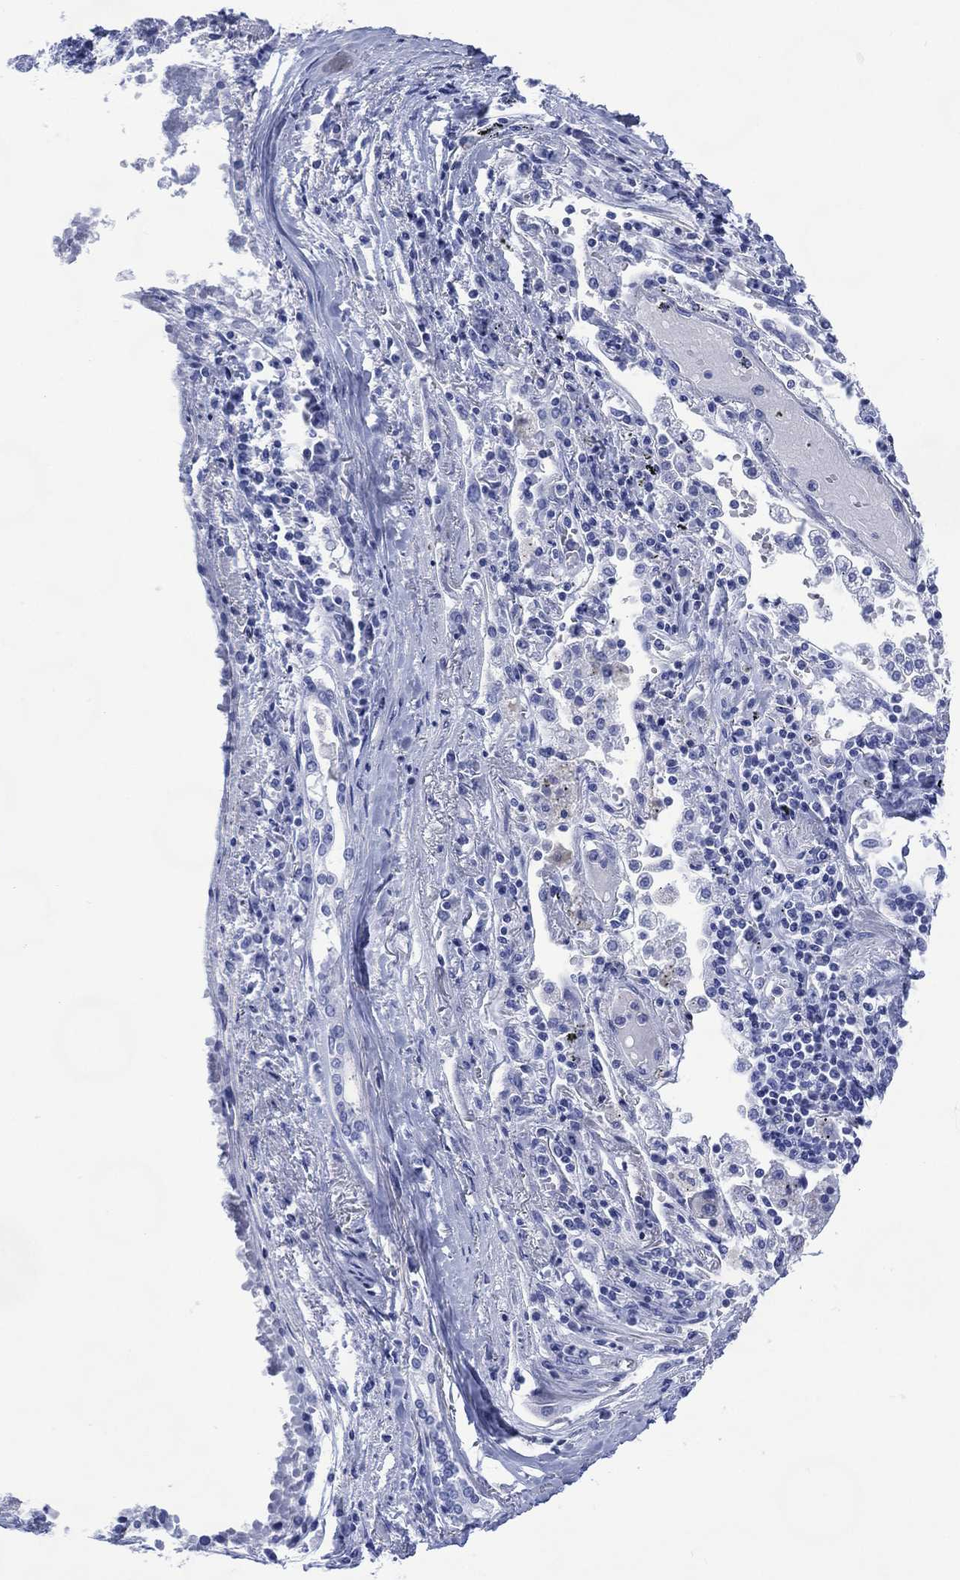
{"staining": {"intensity": "negative", "quantity": "none", "location": "none"}, "tissue": "lung cancer", "cell_type": "Tumor cells", "image_type": "cancer", "snomed": [{"axis": "morphology", "description": "Squamous cell carcinoma, NOS"}, {"axis": "topography", "description": "Lung"}], "caption": "Lung squamous cell carcinoma was stained to show a protein in brown. There is no significant positivity in tumor cells.", "gene": "SHCBP1L", "patient": {"sex": "male", "age": 73}}